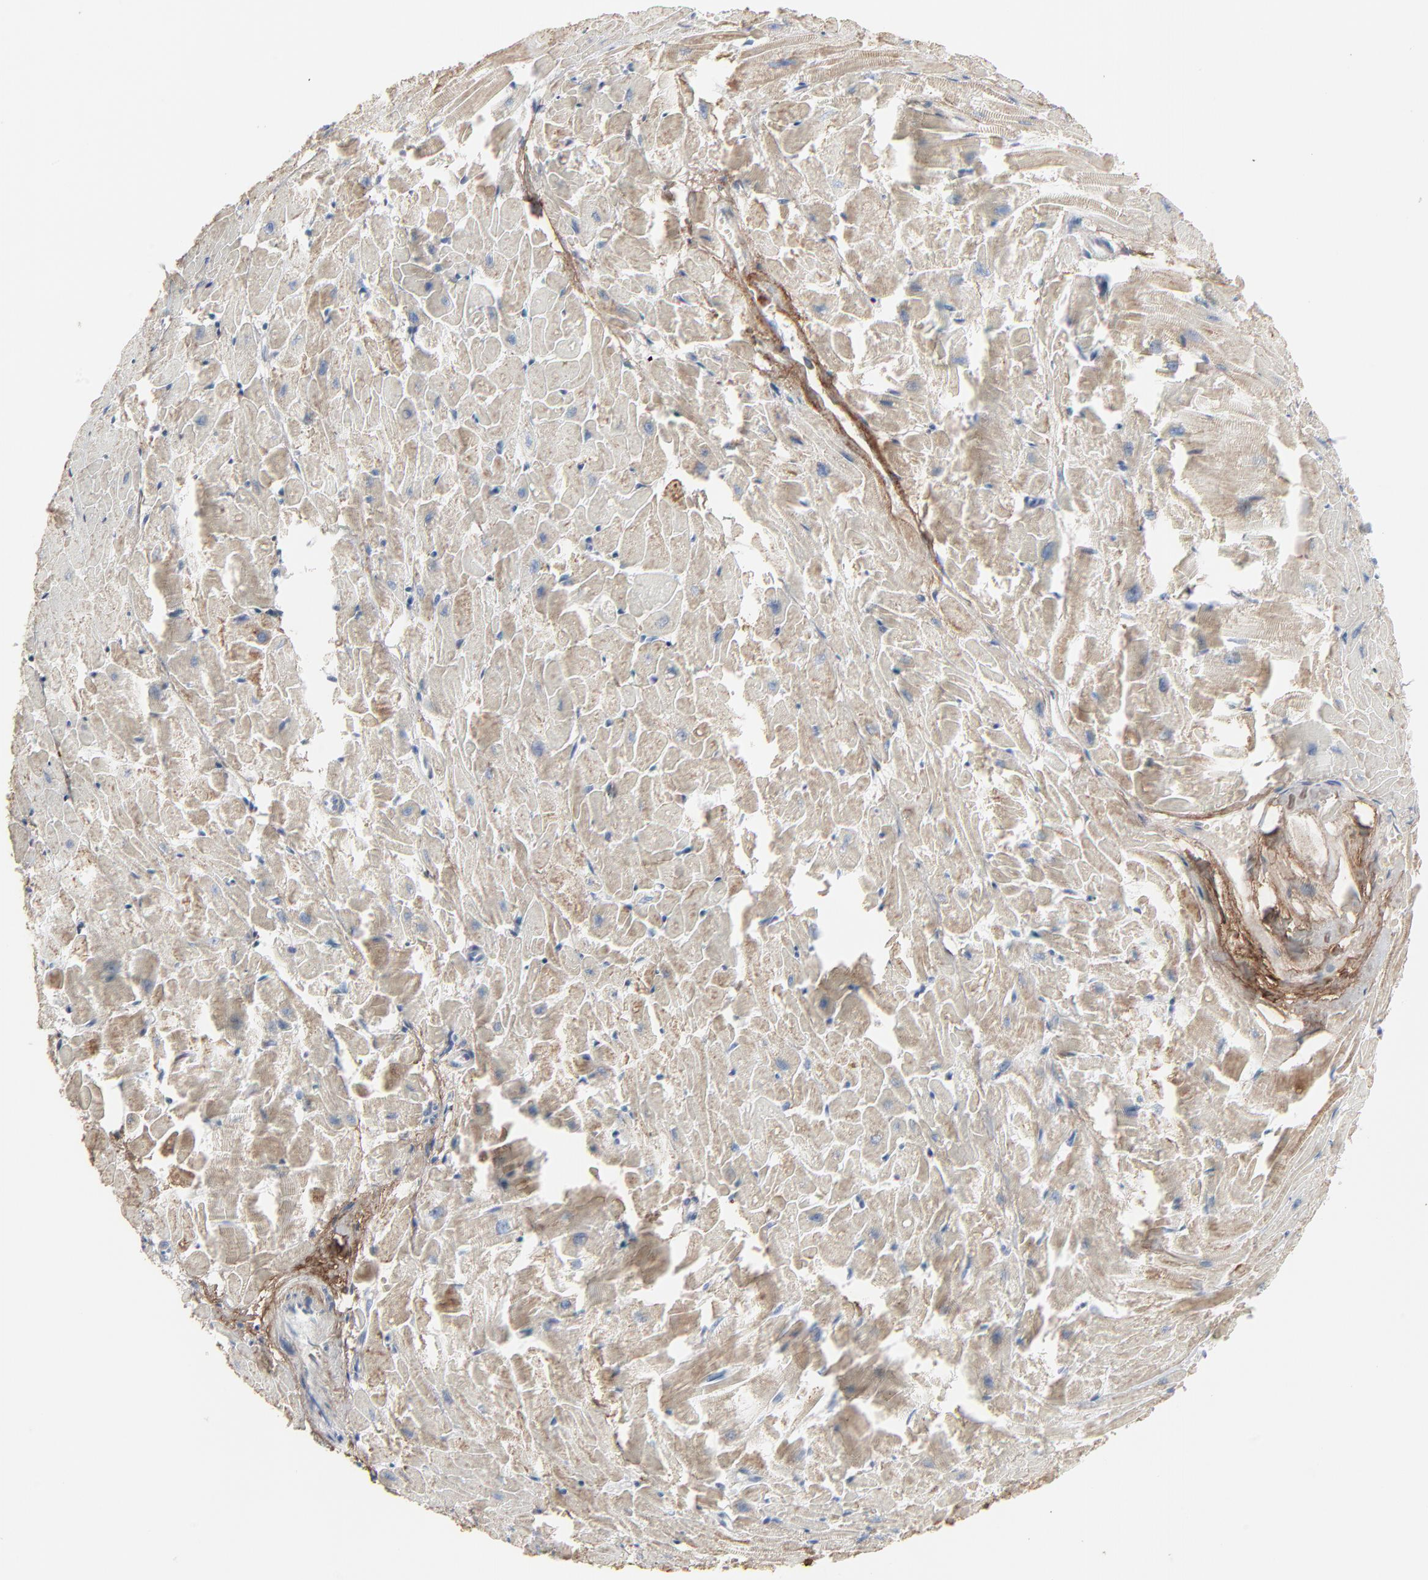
{"staining": {"intensity": "moderate", "quantity": ">75%", "location": "cytoplasmic/membranous"}, "tissue": "heart muscle", "cell_type": "Cardiomyocytes", "image_type": "normal", "snomed": [{"axis": "morphology", "description": "Normal tissue, NOS"}, {"axis": "topography", "description": "Heart"}], "caption": "This photomicrograph shows immunohistochemistry staining of benign heart muscle, with medium moderate cytoplasmic/membranous staining in approximately >75% of cardiomyocytes.", "gene": "BGN", "patient": {"sex": "female", "age": 19}}